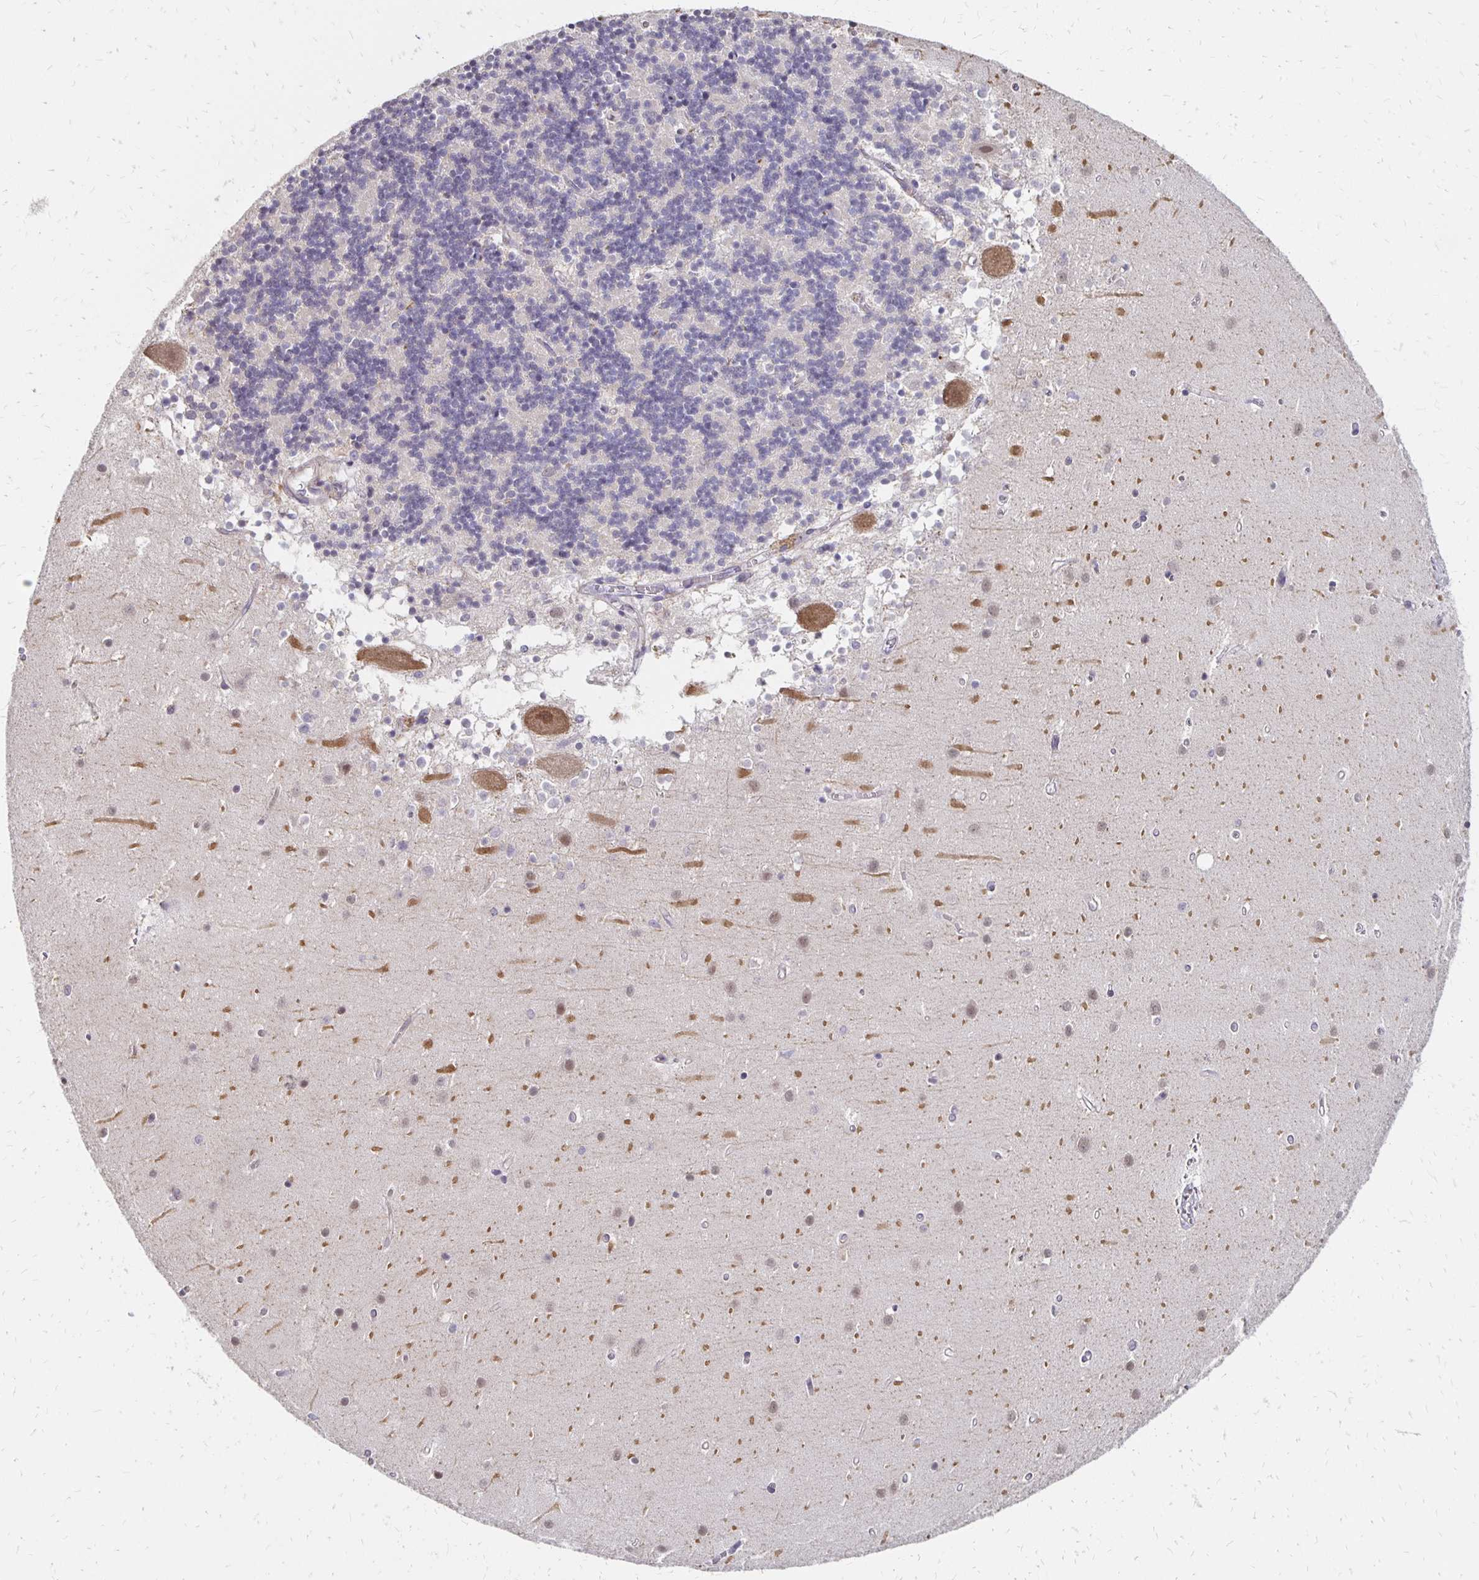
{"staining": {"intensity": "negative", "quantity": "none", "location": "none"}, "tissue": "cerebellum", "cell_type": "Cells in granular layer", "image_type": "normal", "snomed": [{"axis": "morphology", "description": "Normal tissue, NOS"}, {"axis": "topography", "description": "Cerebellum"}], "caption": "Immunohistochemistry histopathology image of normal cerebellum stained for a protein (brown), which exhibits no positivity in cells in granular layer.", "gene": "ATOSB", "patient": {"sex": "male", "age": 54}}